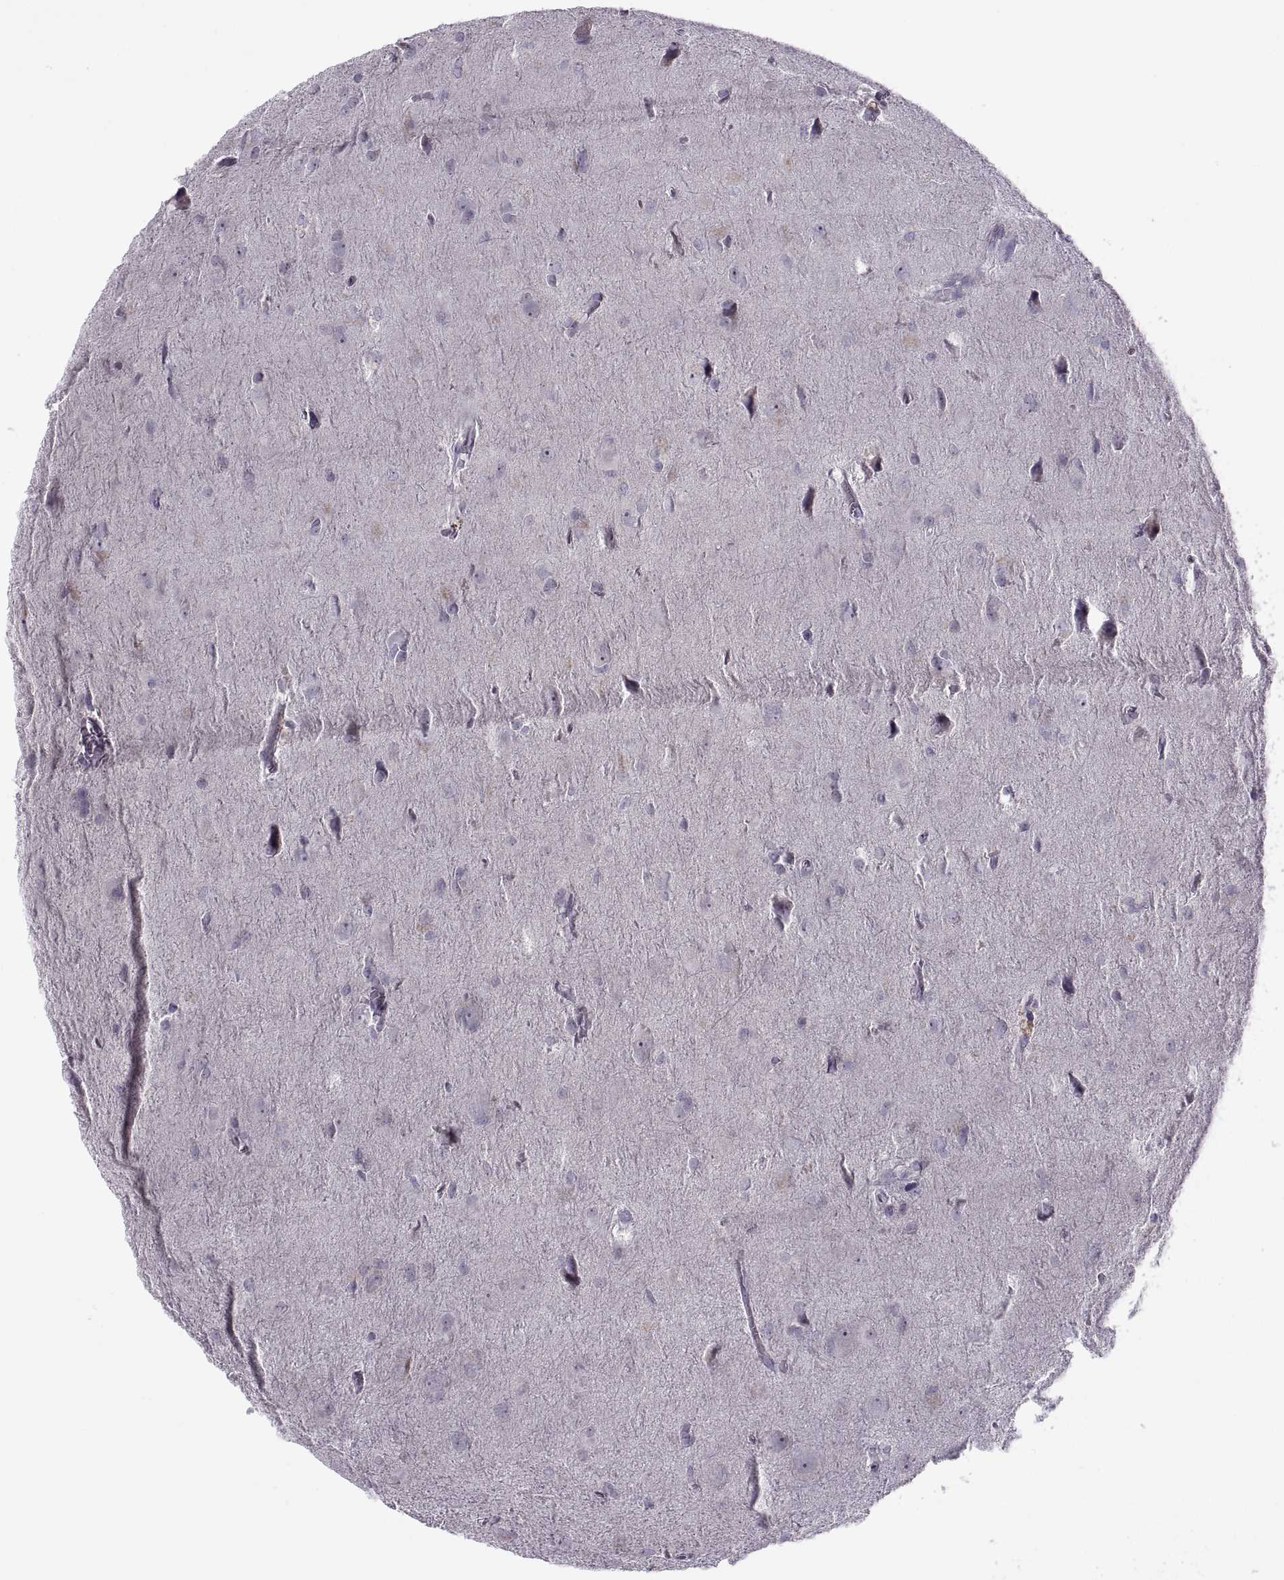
{"staining": {"intensity": "negative", "quantity": "none", "location": "none"}, "tissue": "glioma", "cell_type": "Tumor cells", "image_type": "cancer", "snomed": [{"axis": "morphology", "description": "Glioma, malignant, Low grade"}, {"axis": "topography", "description": "Brain"}], "caption": "IHC photomicrograph of human glioma stained for a protein (brown), which shows no expression in tumor cells.", "gene": "MAGEB1", "patient": {"sex": "male", "age": 58}}